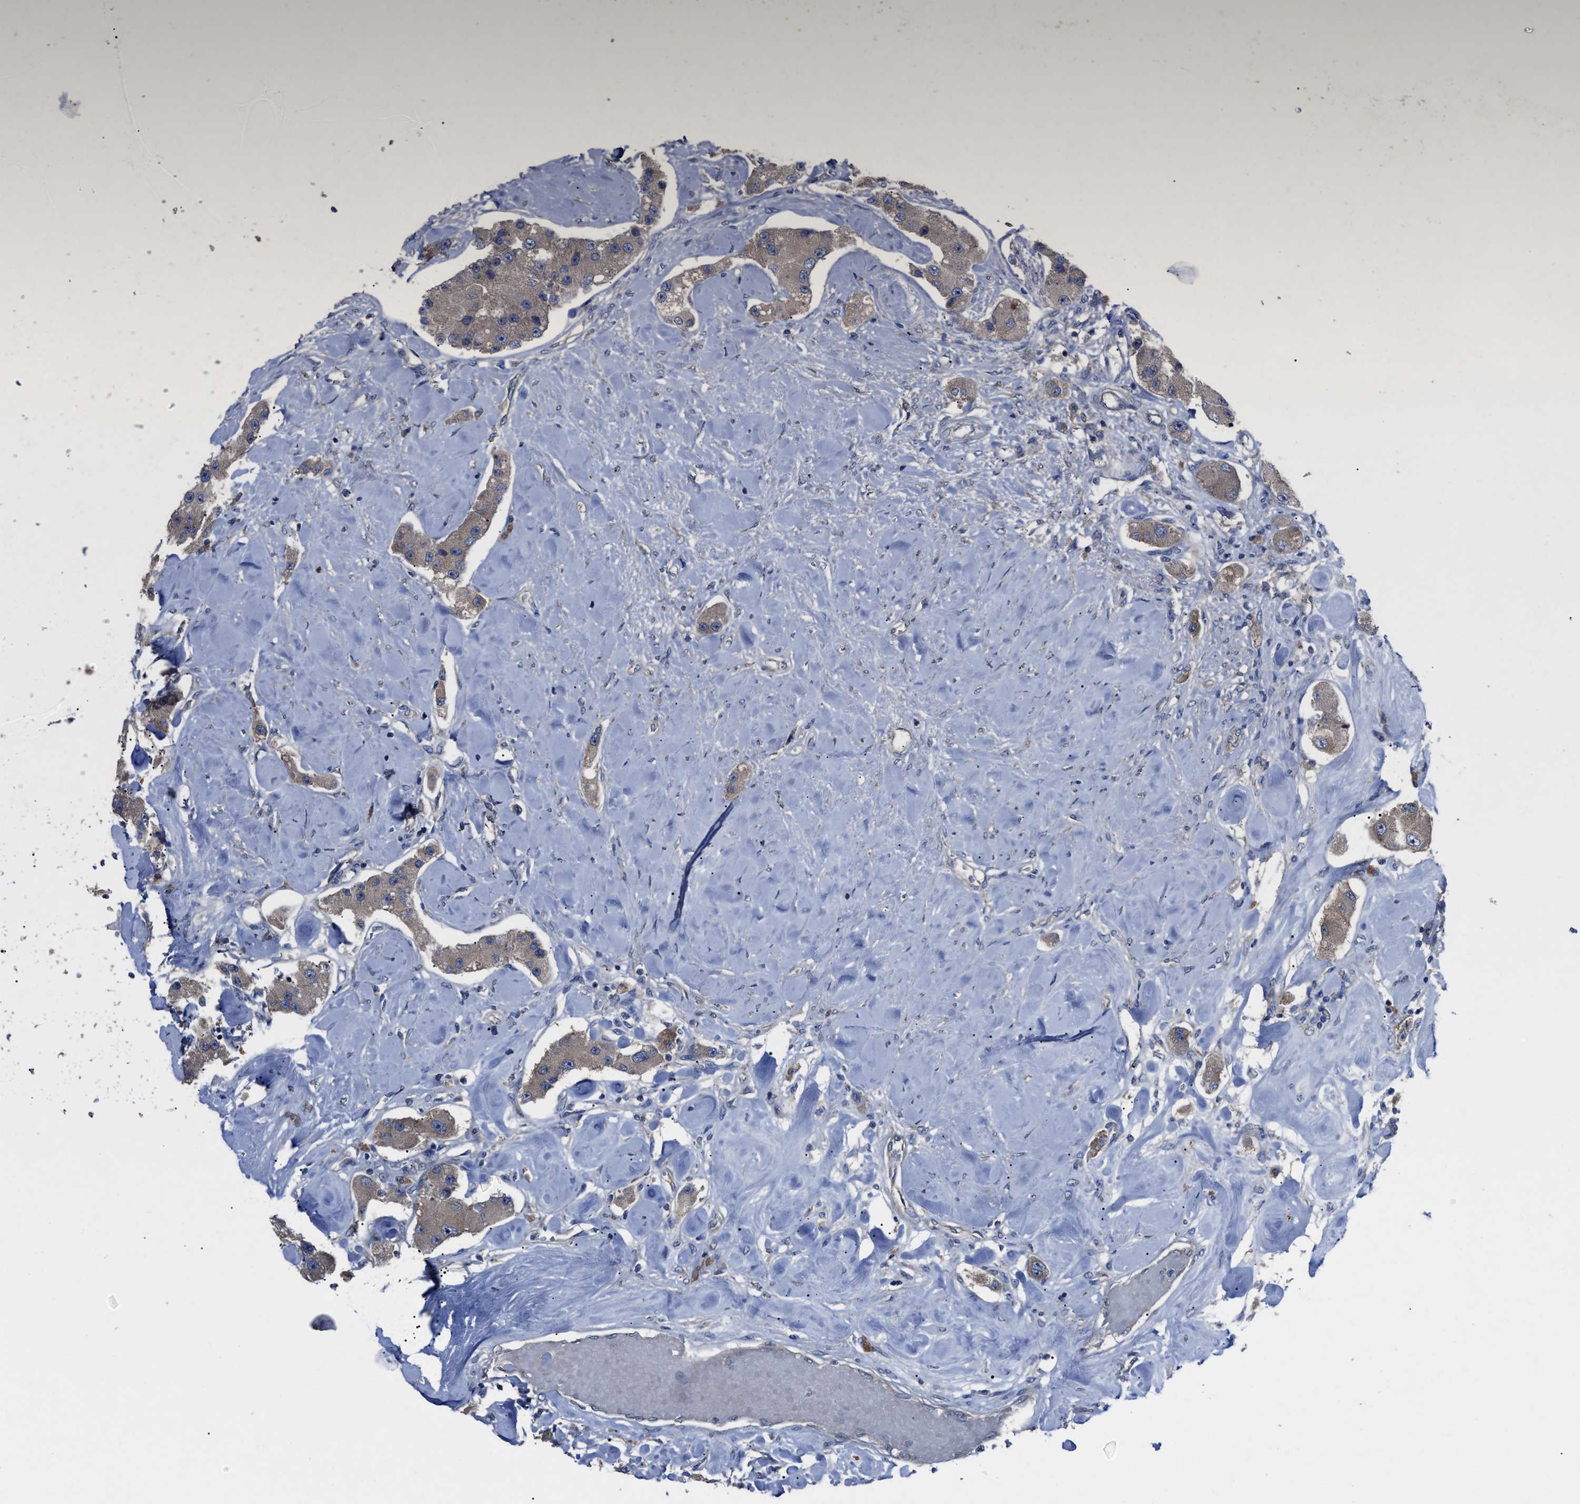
{"staining": {"intensity": "weak", "quantity": ">75%", "location": "cytoplasmic/membranous"}, "tissue": "carcinoid", "cell_type": "Tumor cells", "image_type": "cancer", "snomed": [{"axis": "morphology", "description": "Carcinoid, malignant, NOS"}, {"axis": "topography", "description": "Pancreas"}], "caption": "High-power microscopy captured an immunohistochemistry (IHC) histopathology image of carcinoid, revealing weak cytoplasmic/membranous positivity in about >75% of tumor cells. Nuclei are stained in blue.", "gene": "UPF1", "patient": {"sex": "male", "age": 41}}